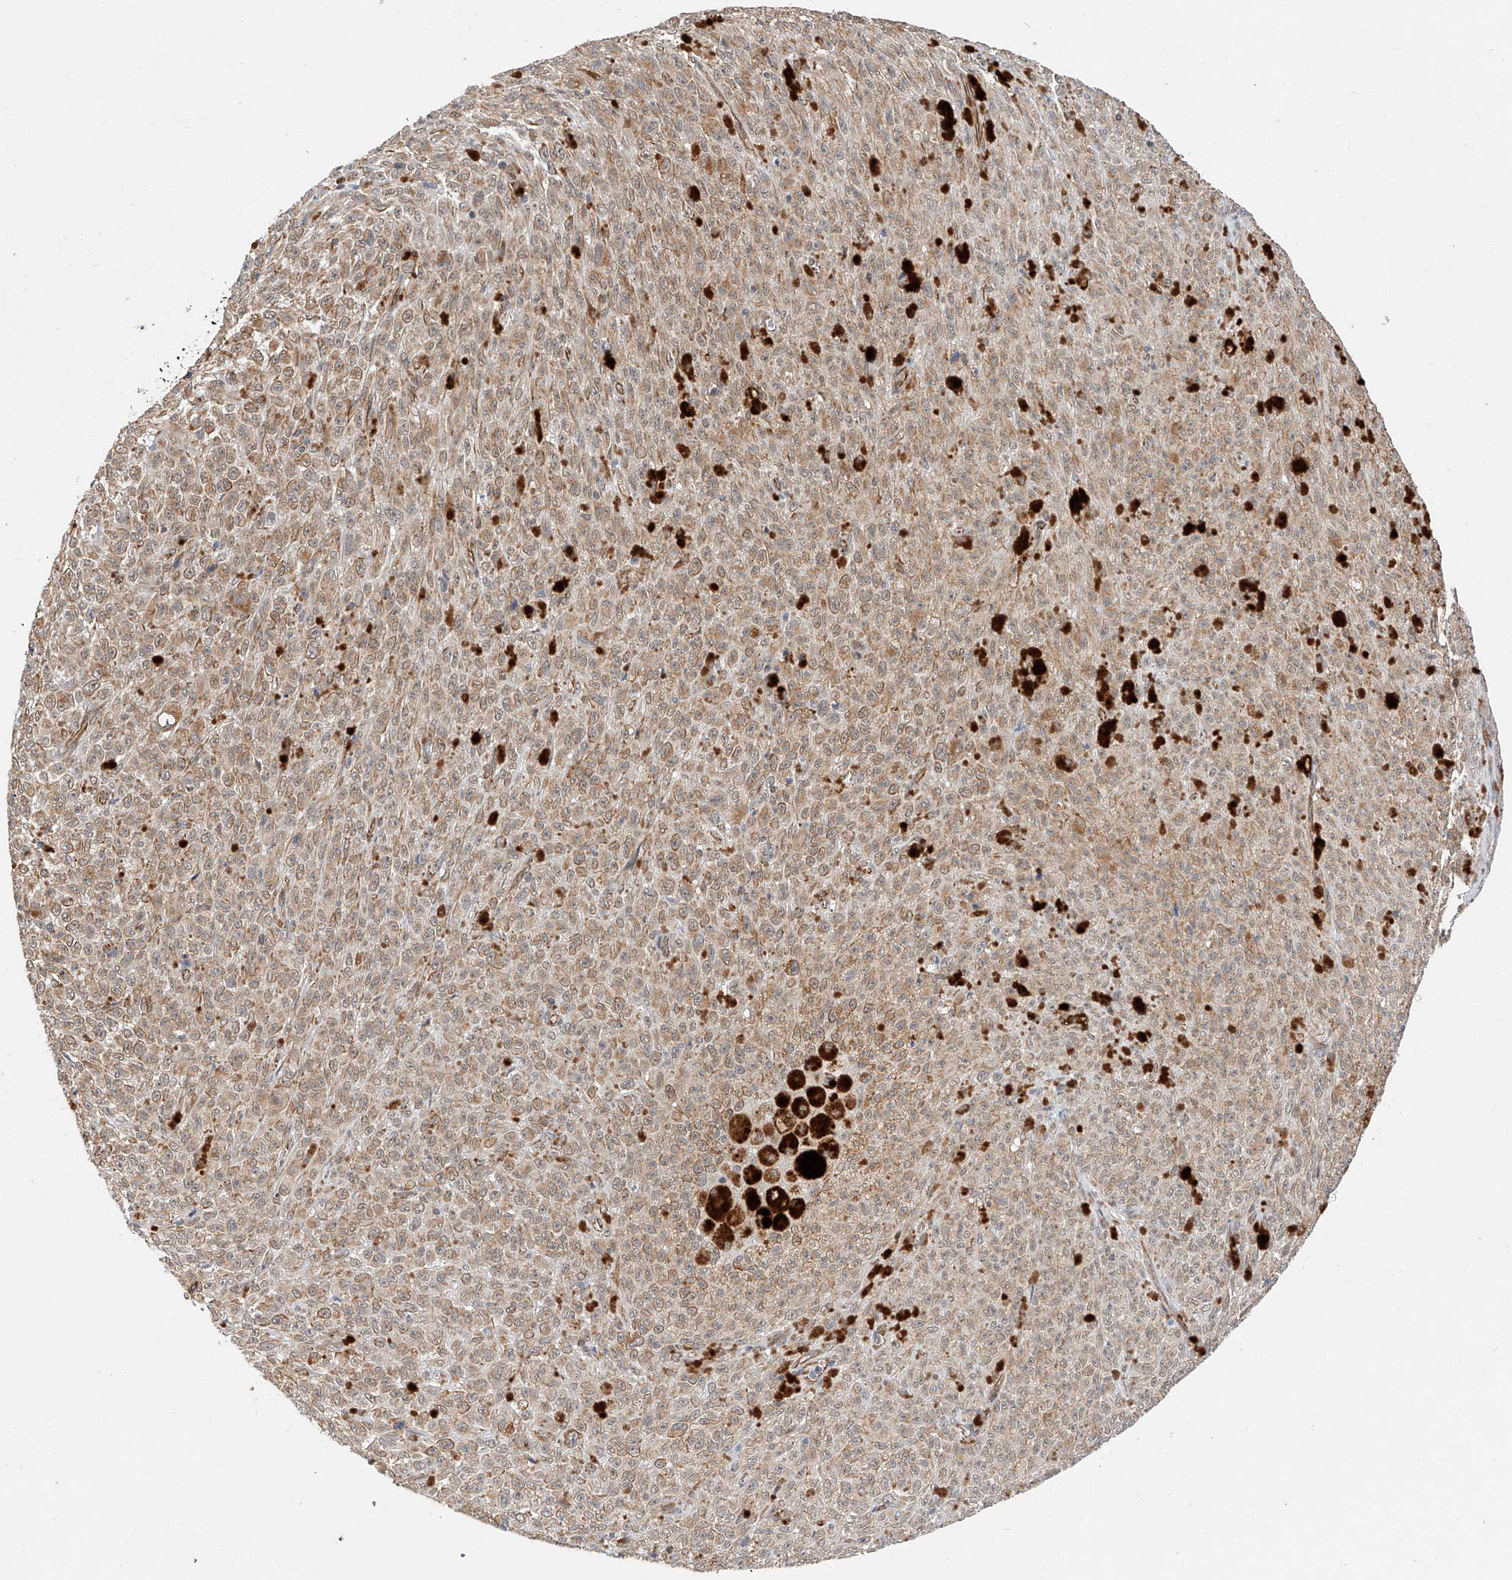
{"staining": {"intensity": "weak", "quantity": ">75%", "location": "cytoplasmic/membranous"}, "tissue": "melanoma", "cell_type": "Tumor cells", "image_type": "cancer", "snomed": [{"axis": "morphology", "description": "Malignant melanoma, NOS"}, {"axis": "topography", "description": "Skin"}], "caption": "Immunohistochemistry (IHC) (DAB (3,3'-diaminobenzidine)) staining of human melanoma shows weak cytoplasmic/membranous protein staining in about >75% of tumor cells.", "gene": "AMD1", "patient": {"sex": "female", "age": 82}}